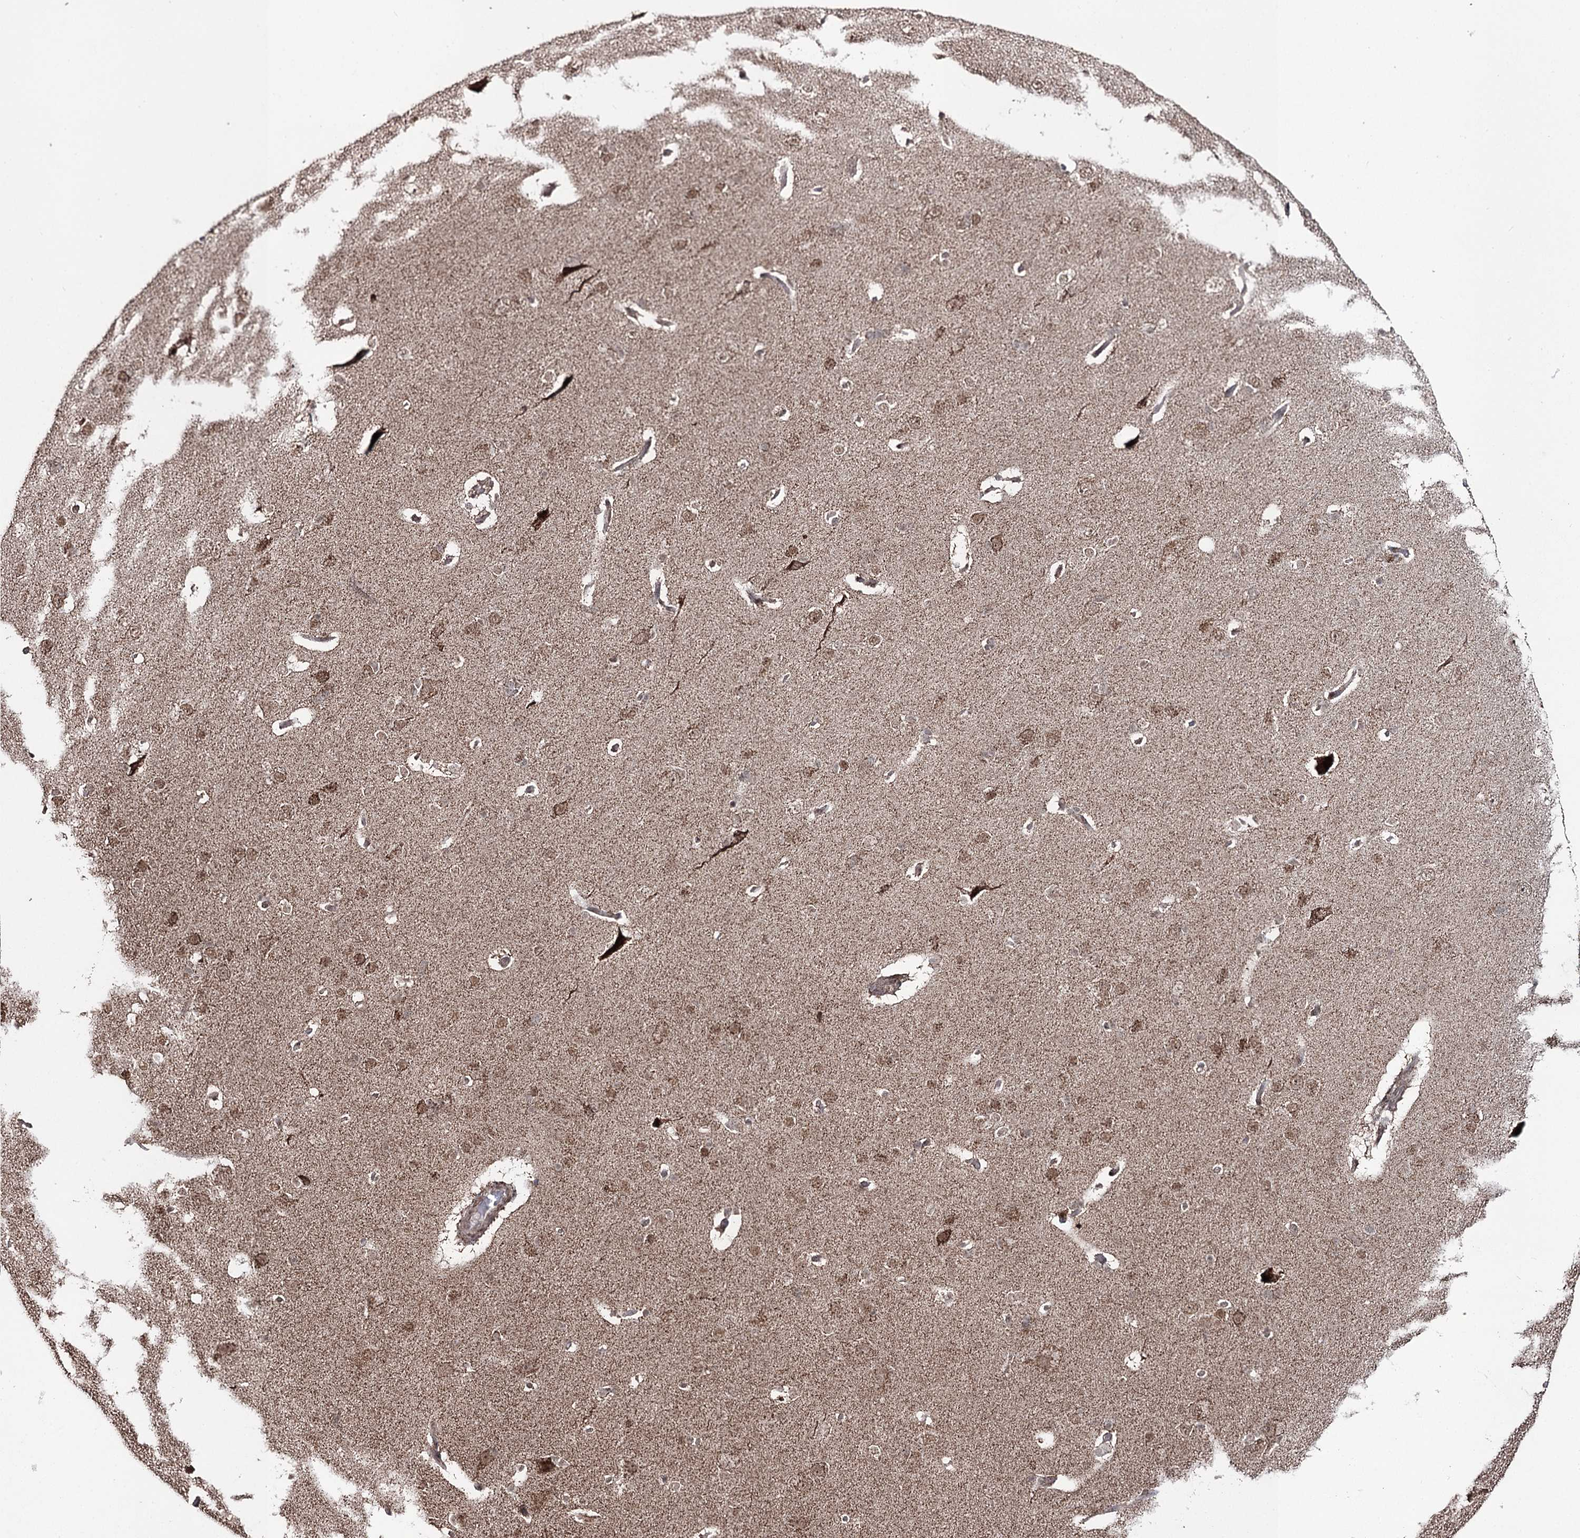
{"staining": {"intensity": "moderate", "quantity": ">75%", "location": "cytoplasmic/membranous"}, "tissue": "cerebral cortex", "cell_type": "Endothelial cells", "image_type": "normal", "snomed": [{"axis": "morphology", "description": "Normal tissue, NOS"}, {"axis": "topography", "description": "Cerebral cortex"}], "caption": "About >75% of endothelial cells in unremarkable human cerebral cortex display moderate cytoplasmic/membranous protein expression as visualized by brown immunohistochemical staining.", "gene": "PDHX", "patient": {"sex": "male", "age": 62}}